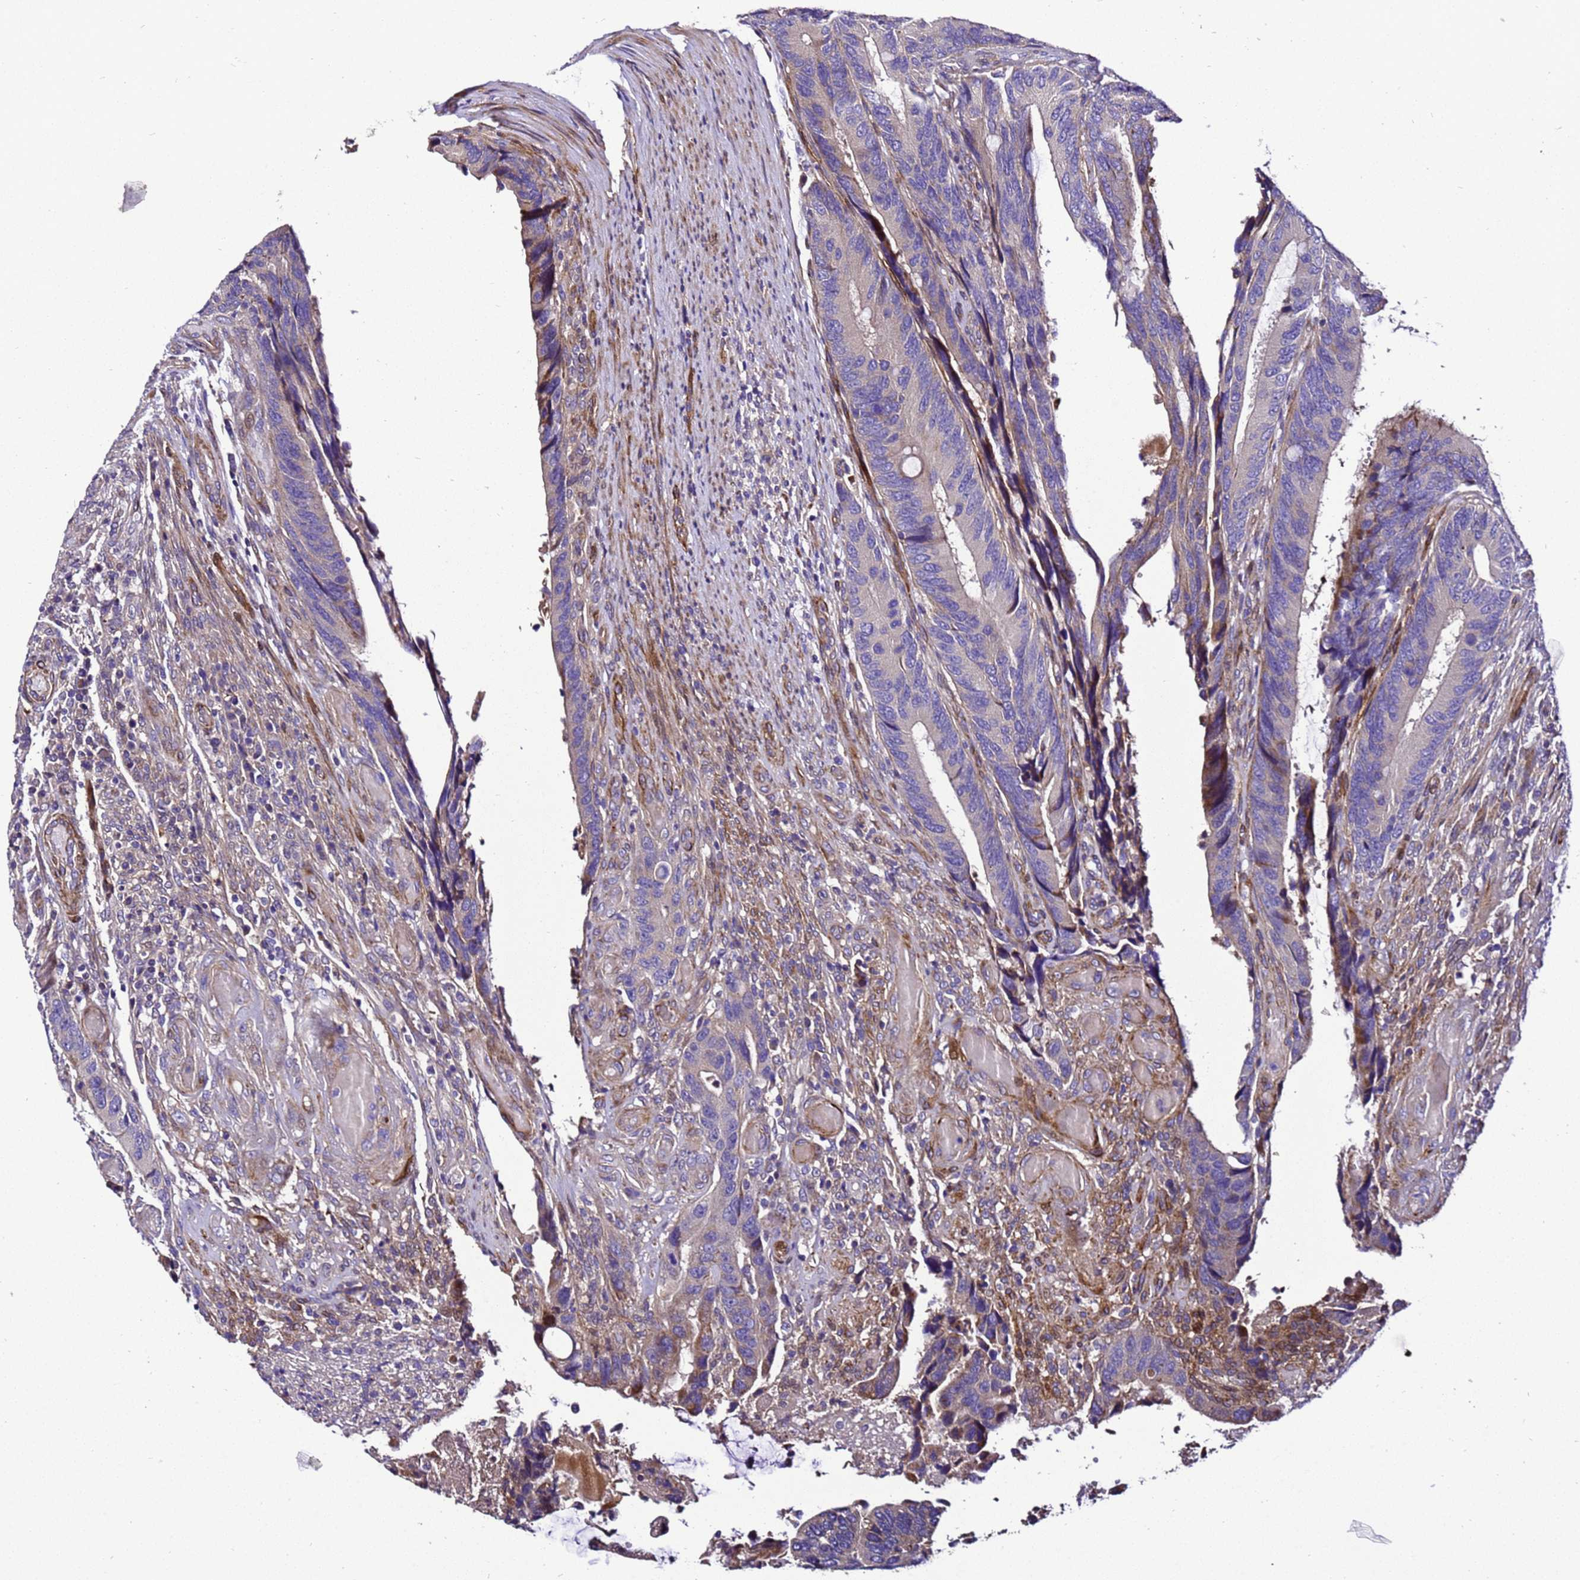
{"staining": {"intensity": "negative", "quantity": "none", "location": "none"}, "tissue": "colorectal cancer", "cell_type": "Tumor cells", "image_type": "cancer", "snomed": [{"axis": "morphology", "description": "Adenocarcinoma, NOS"}, {"axis": "topography", "description": "Colon"}], "caption": "Colorectal cancer stained for a protein using immunohistochemistry exhibits no positivity tumor cells.", "gene": "ZNF417", "patient": {"sex": "male", "age": 87}}